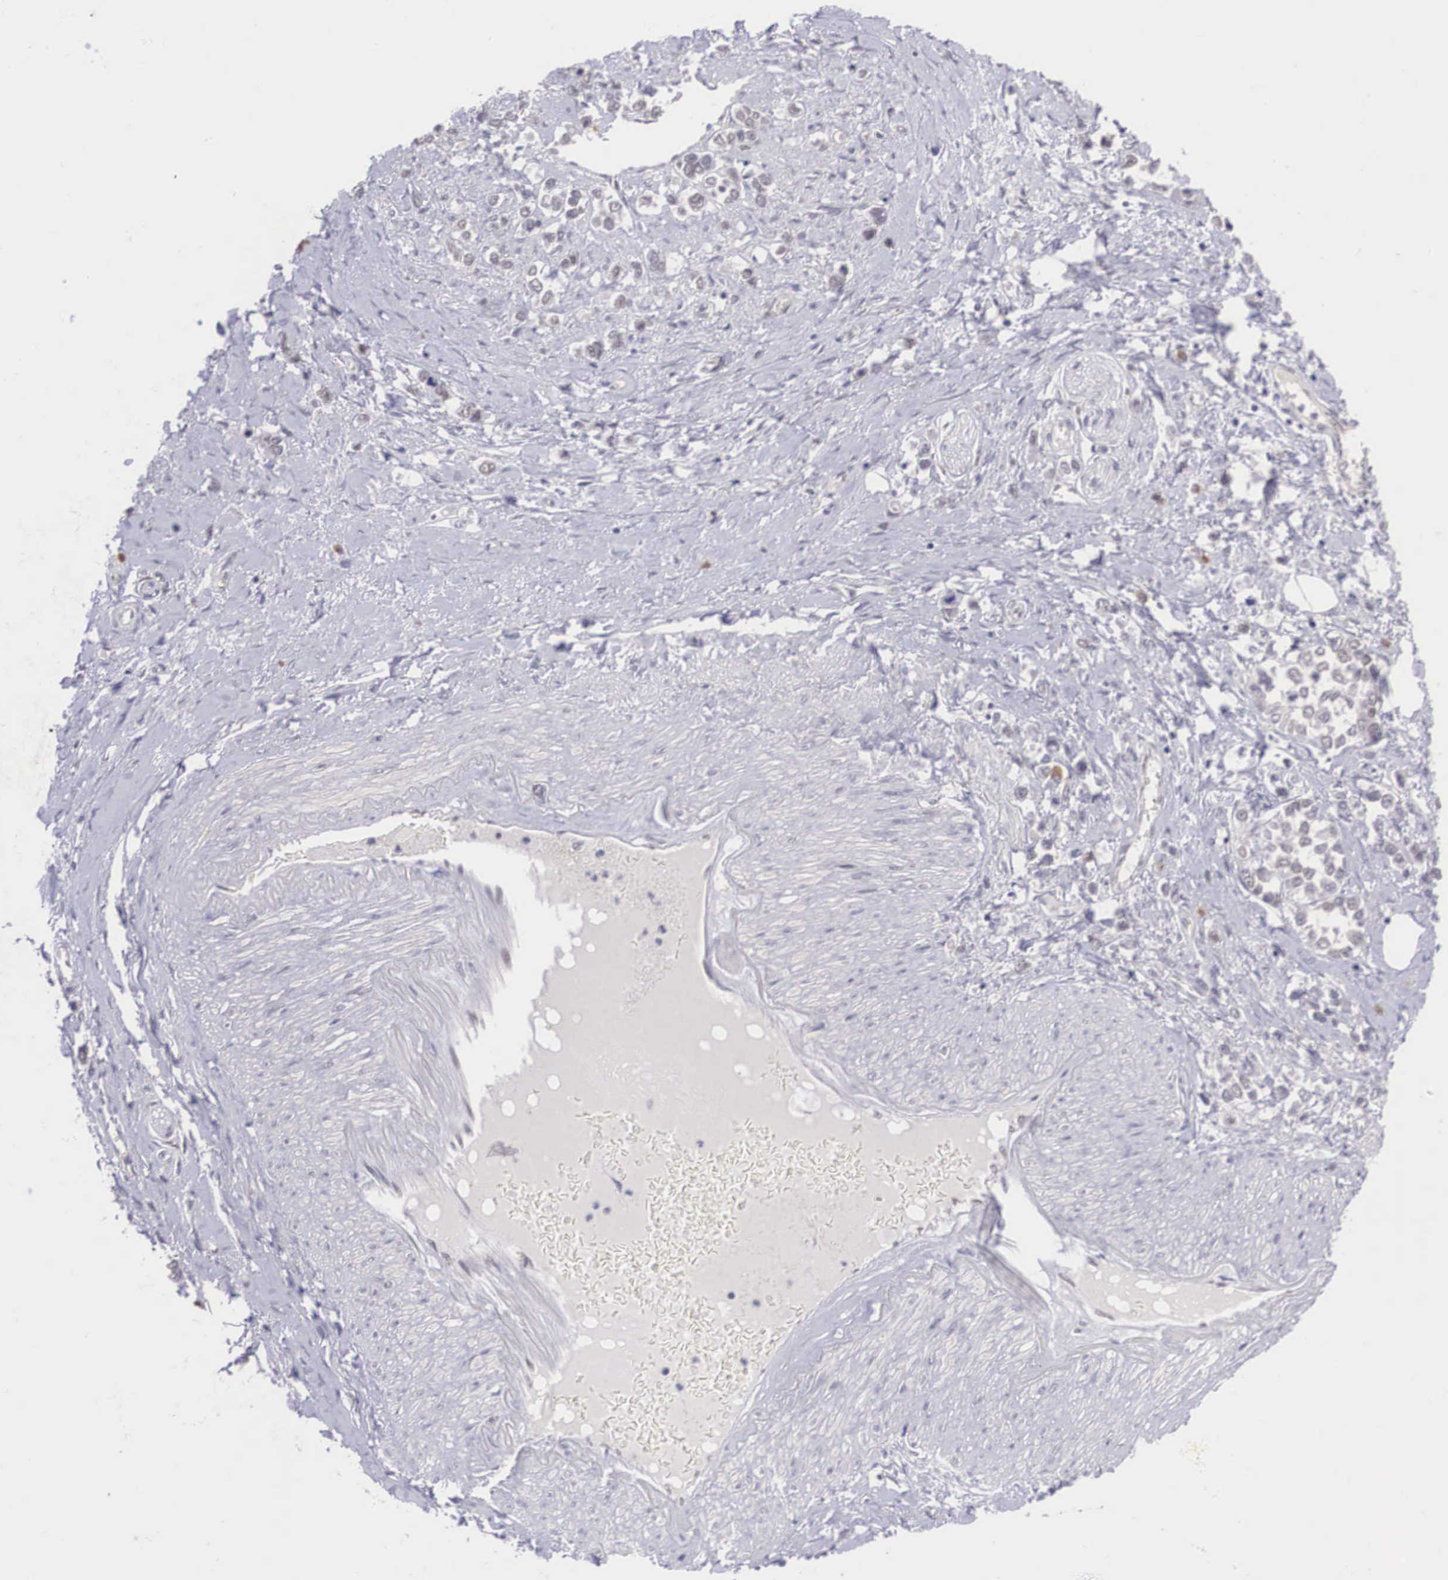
{"staining": {"intensity": "weak", "quantity": "25%-75%", "location": "cytoplasmic/membranous"}, "tissue": "stomach cancer", "cell_type": "Tumor cells", "image_type": "cancer", "snomed": [{"axis": "morphology", "description": "Adenocarcinoma, NOS"}, {"axis": "topography", "description": "Stomach, upper"}], "caption": "Protein analysis of stomach cancer (adenocarcinoma) tissue displays weak cytoplasmic/membranous positivity in approximately 25%-75% of tumor cells.", "gene": "NINL", "patient": {"sex": "male", "age": 76}}